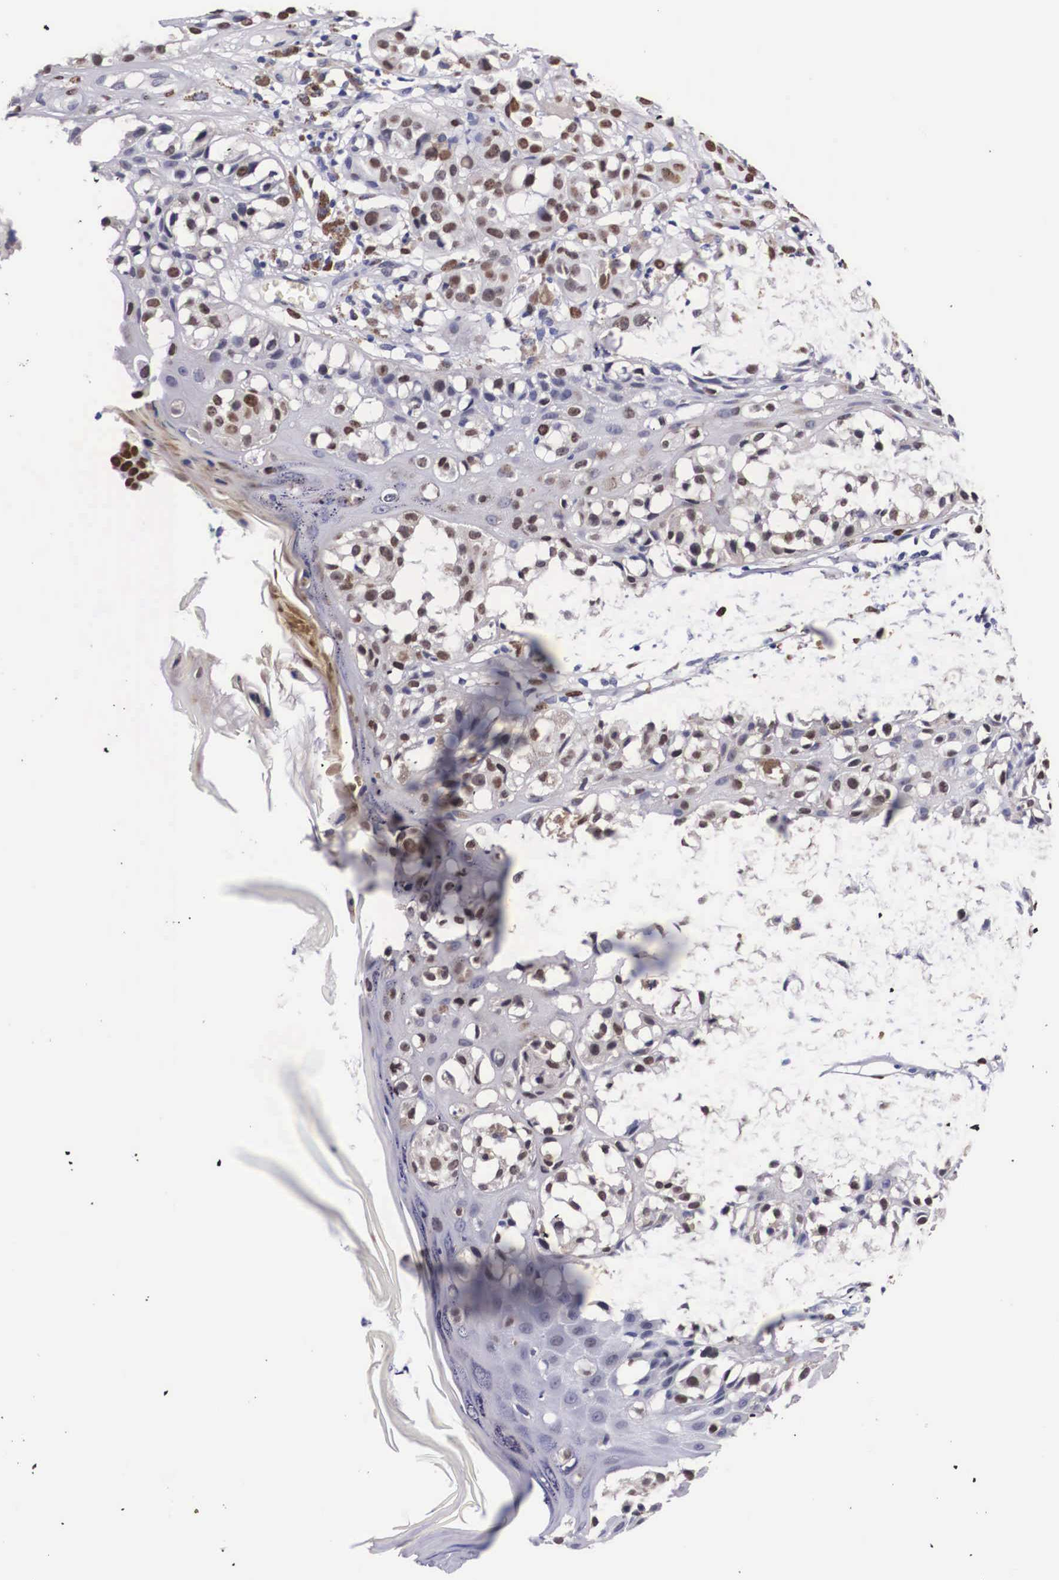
{"staining": {"intensity": "moderate", "quantity": "25%-75%", "location": "nuclear"}, "tissue": "melanoma", "cell_type": "Tumor cells", "image_type": "cancer", "snomed": [{"axis": "morphology", "description": "Malignant melanoma, NOS"}, {"axis": "topography", "description": "Skin"}], "caption": "The micrograph exhibits immunohistochemical staining of melanoma. There is moderate nuclear positivity is identified in about 25%-75% of tumor cells.", "gene": "KHDRBS3", "patient": {"sex": "female", "age": 52}}